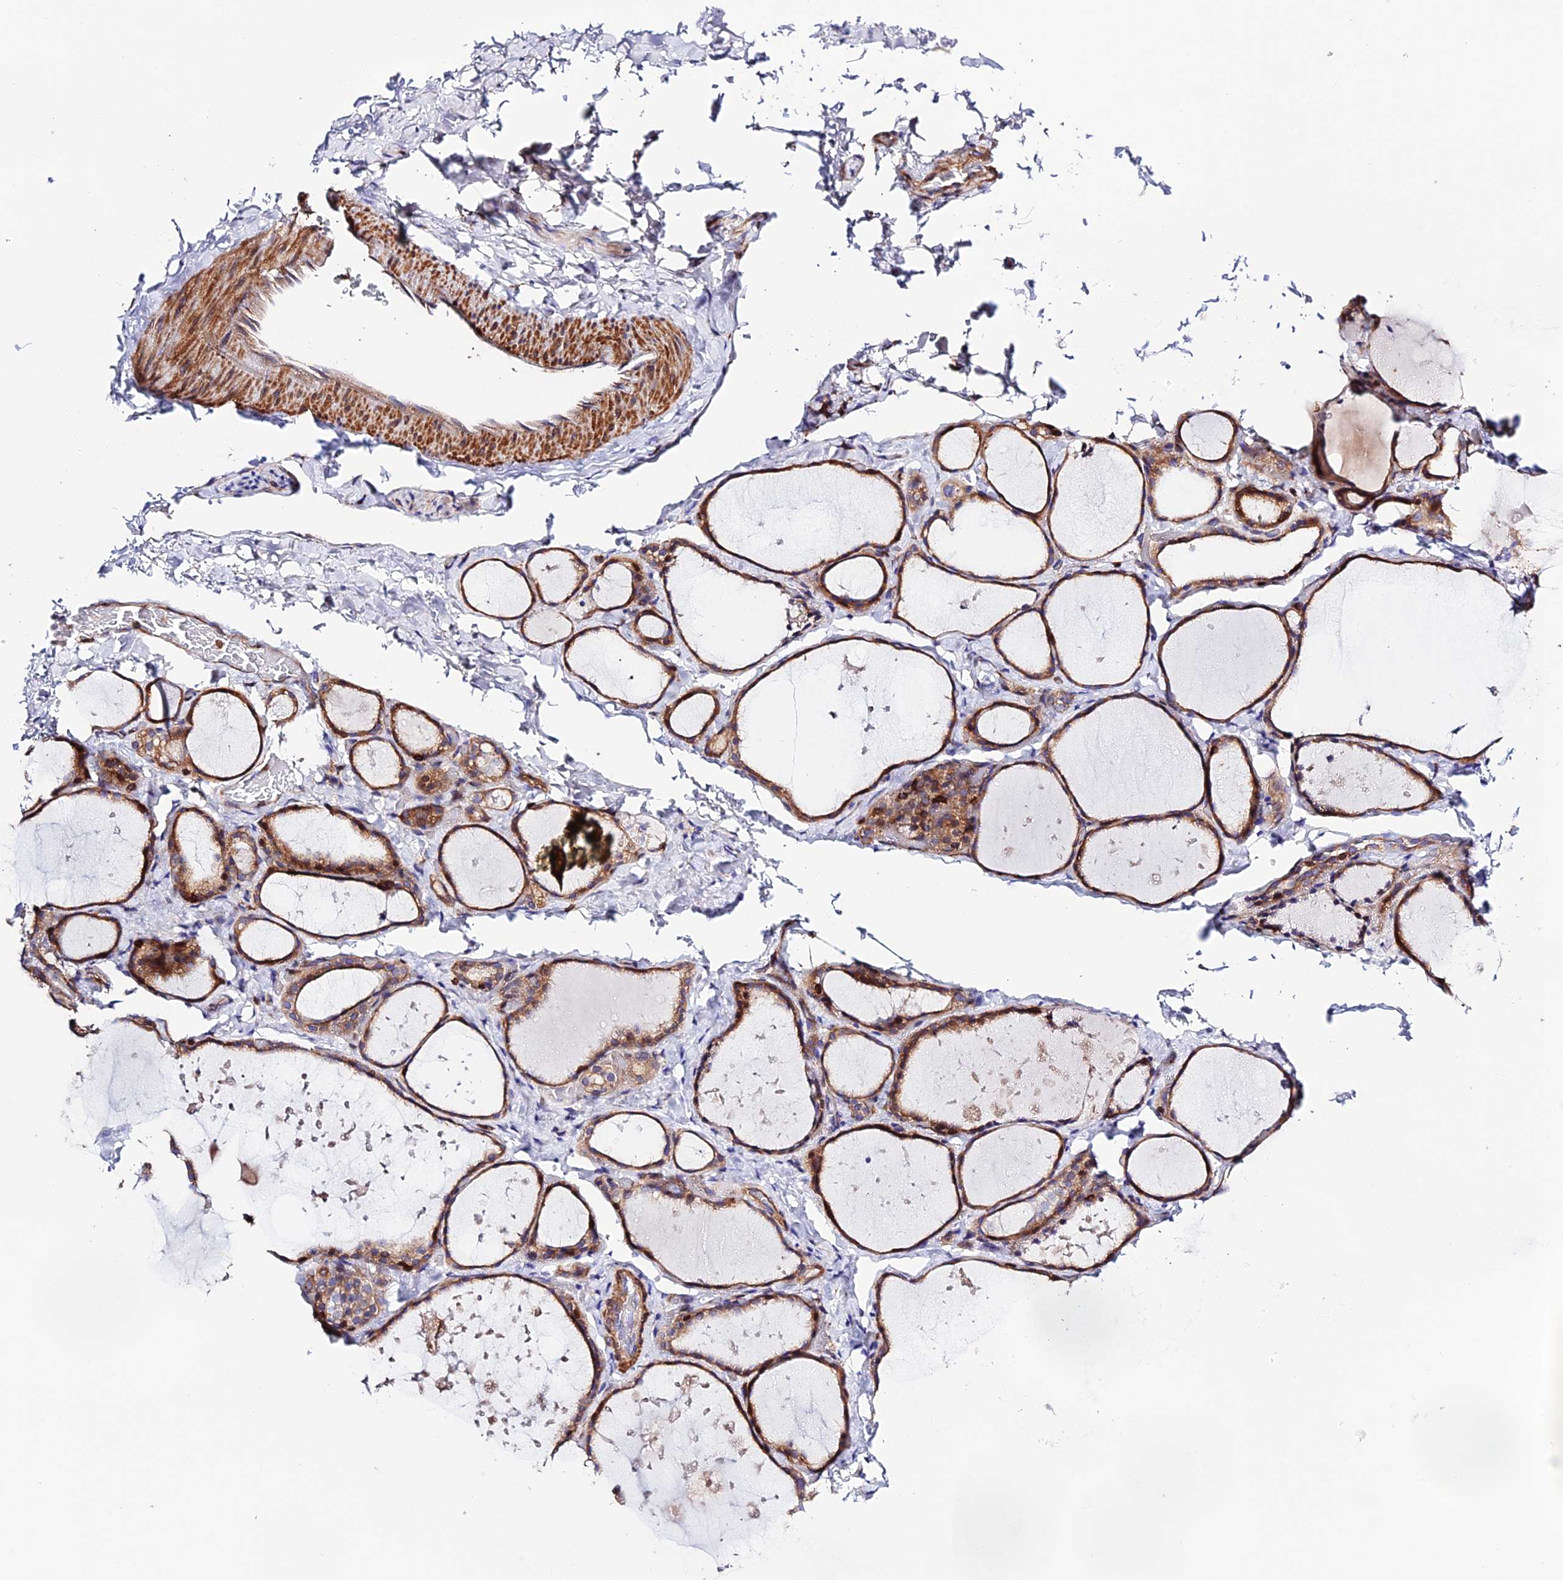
{"staining": {"intensity": "moderate", "quantity": ">75%", "location": "cytoplasmic/membranous"}, "tissue": "thyroid gland", "cell_type": "Glandular cells", "image_type": "normal", "snomed": [{"axis": "morphology", "description": "Normal tissue, NOS"}, {"axis": "topography", "description": "Thyroid gland"}], "caption": "Immunohistochemistry (DAB (3,3'-diaminobenzidine)) staining of unremarkable thyroid gland shows moderate cytoplasmic/membranous protein staining in approximately >75% of glandular cells. (Stains: DAB in brown, nuclei in blue, Microscopy: brightfield microscopy at high magnification).", "gene": "PRIM1", "patient": {"sex": "female", "age": 44}}